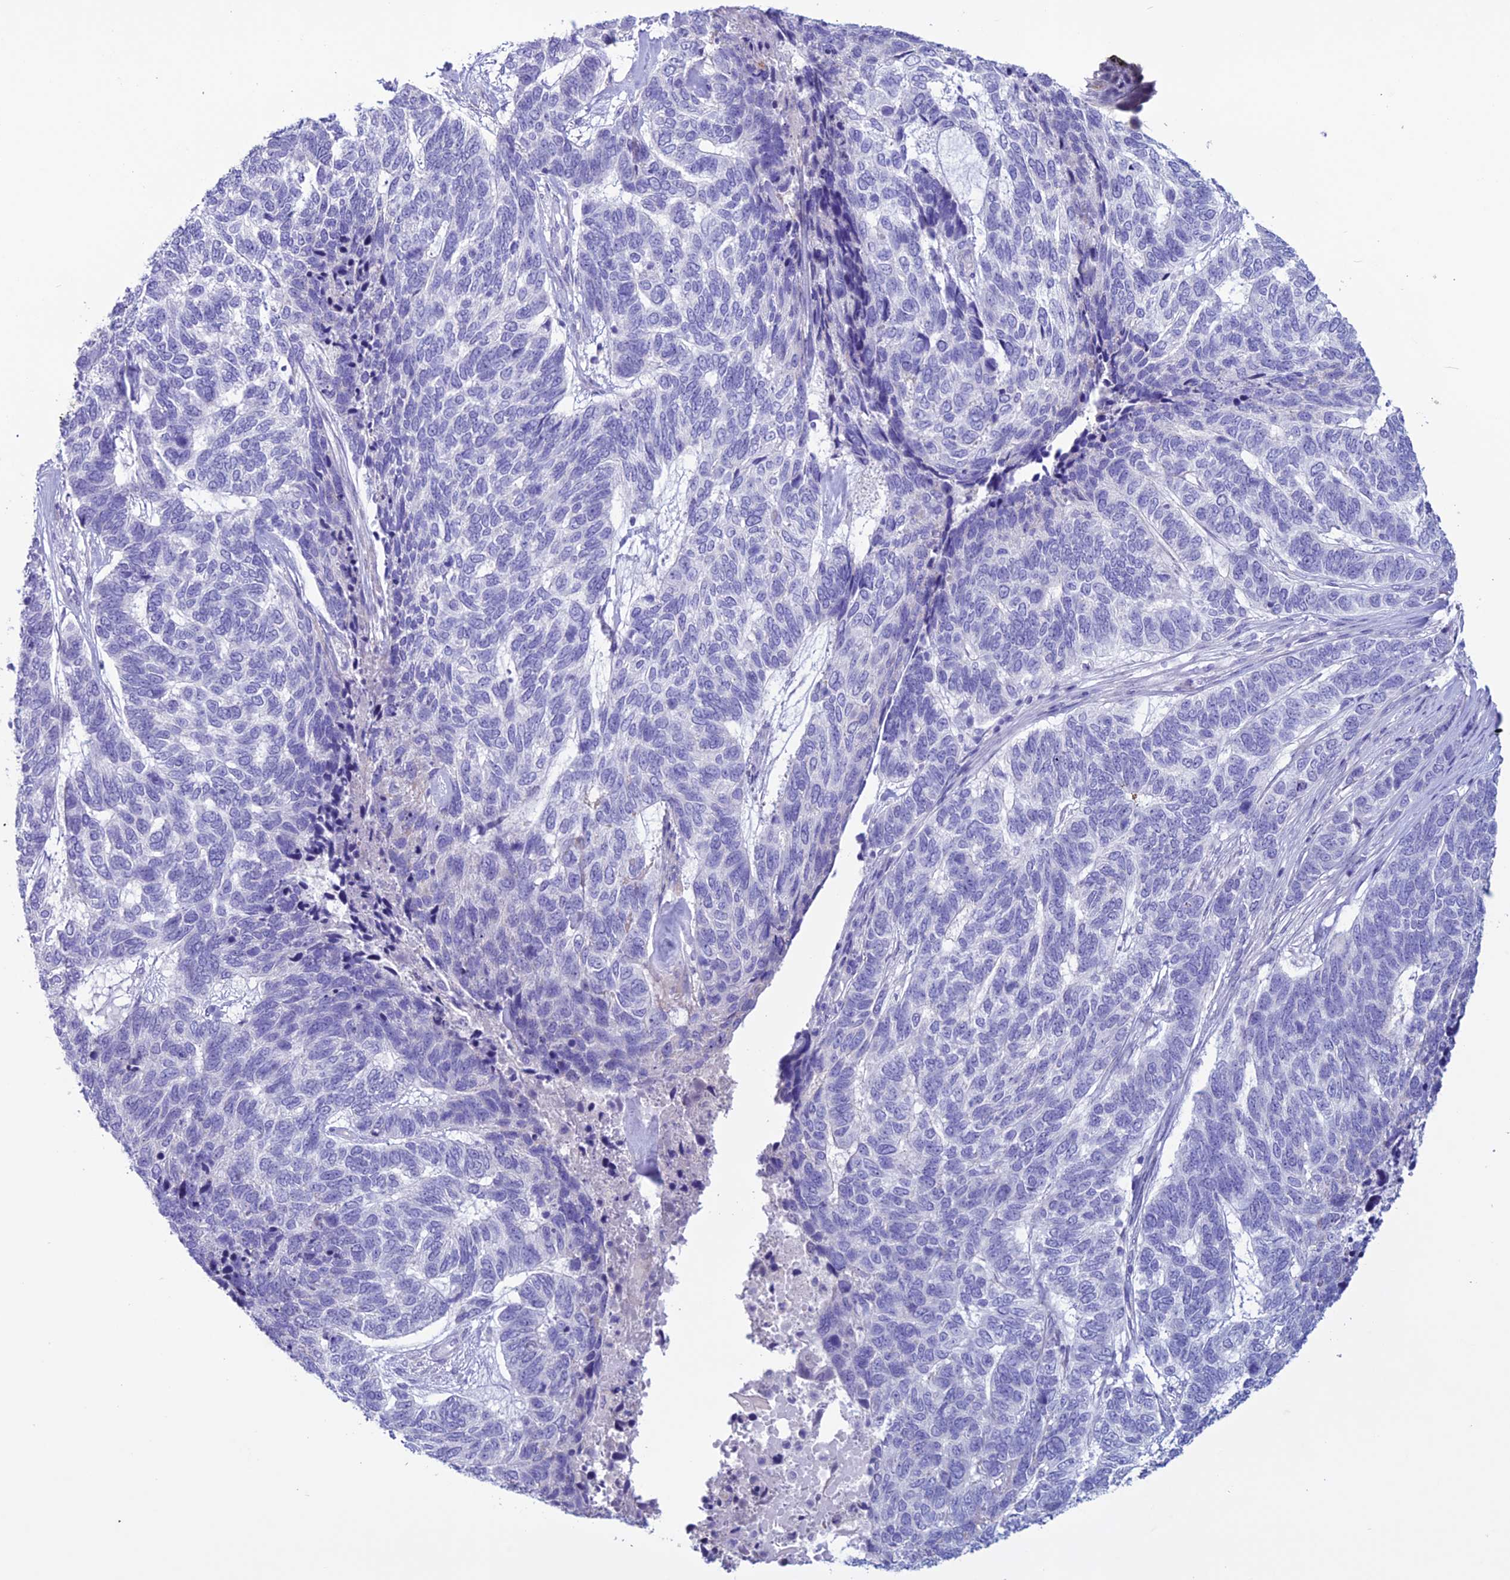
{"staining": {"intensity": "negative", "quantity": "none", "location": "none"}, "tissue": "skin cancer", "cell_type": "Tumor cells", "image_type": "cancer", "snomed": [{"axis": "morphology", "description": "Basal cell carcinoma"}, {"axis": "topography", "description": "Skin"}], "caption": "Tumor cells show no significant protein expression in skin basal cell carcinoma.", "gene": "CLEC2L", "patient": {"sex": "female", "age": 65}}